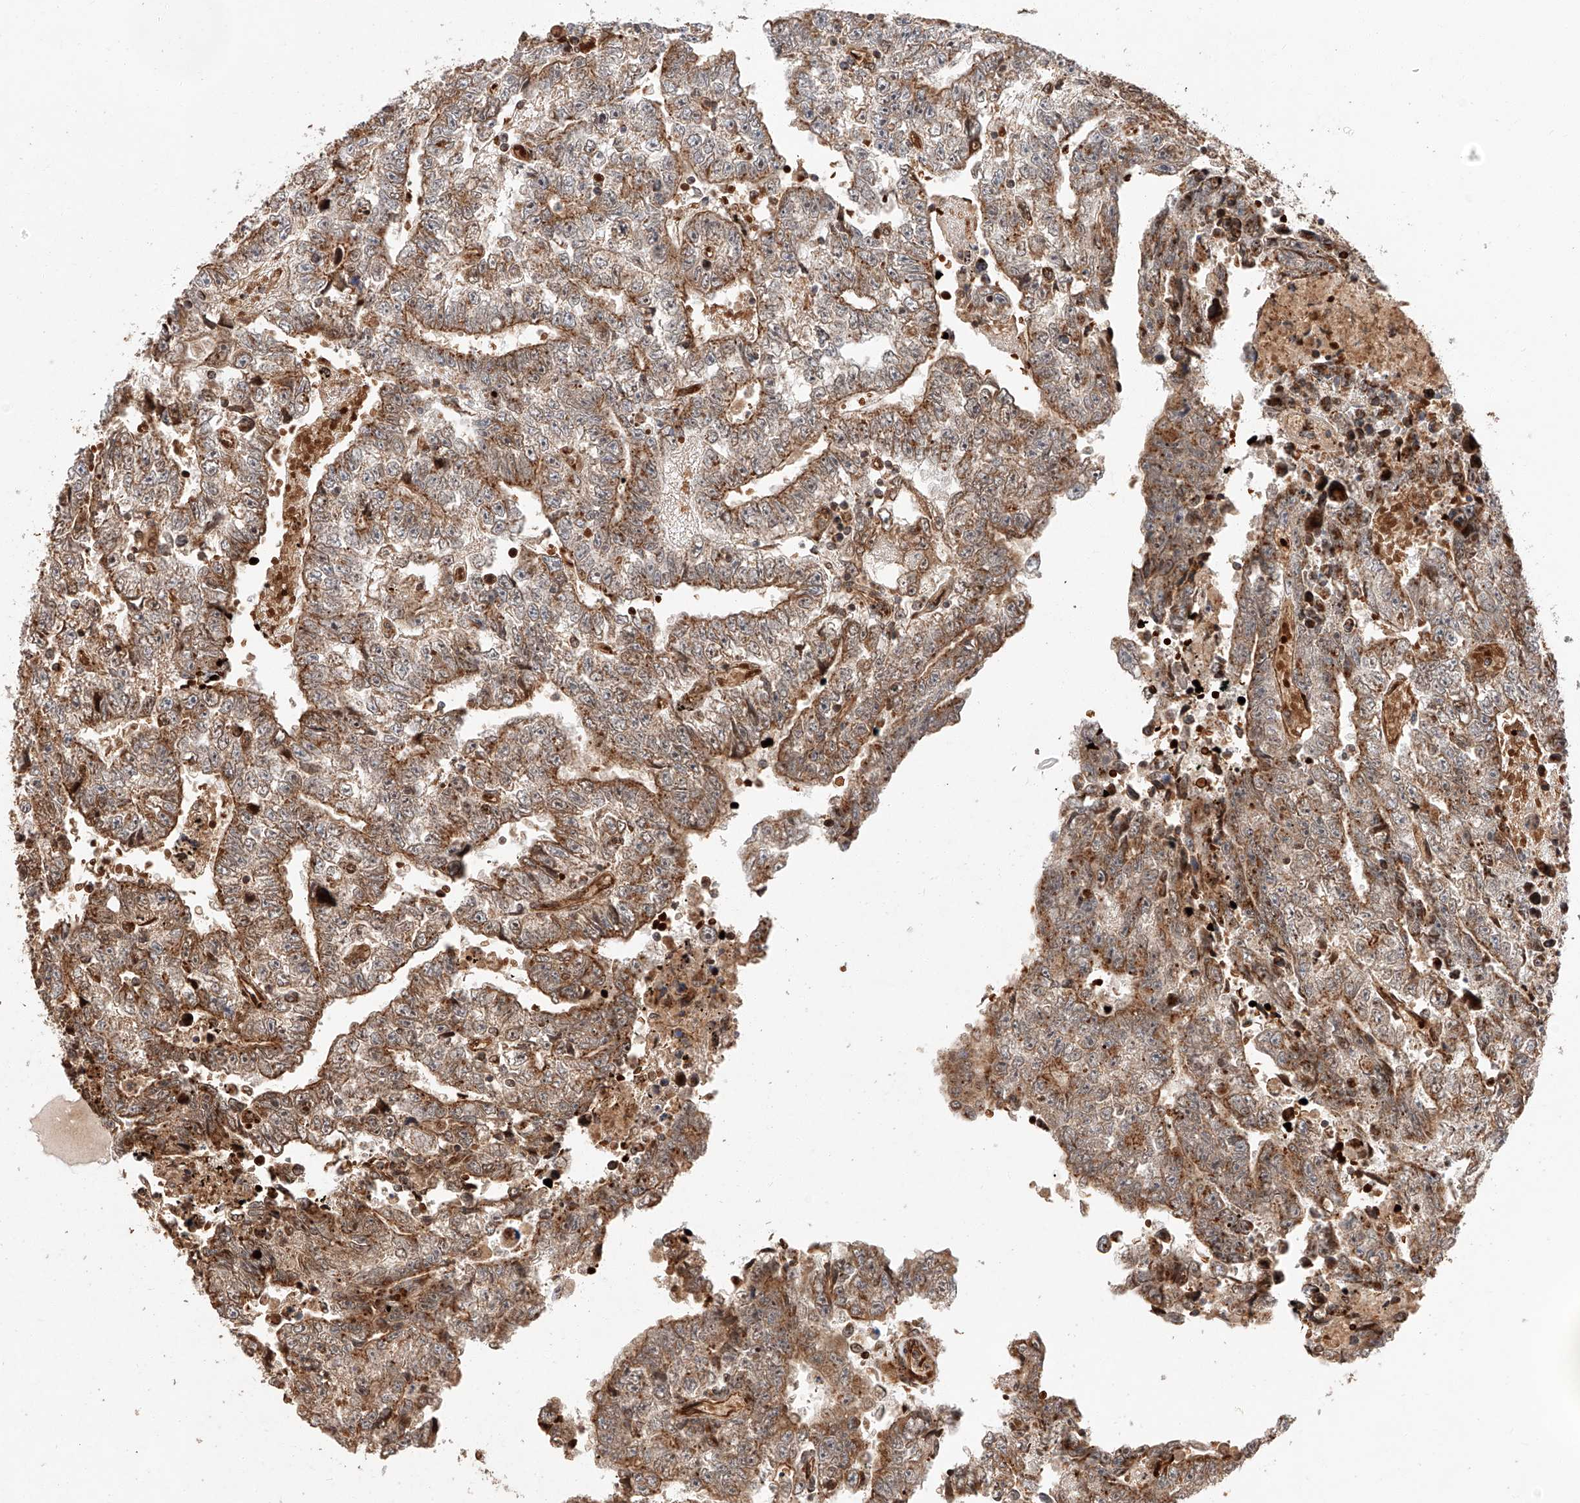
{"staining": {"intensity": "moderate", "quantity": ">75%", "location": "cytoplasmic/membranous"}, "tissue": "testis cancer", "cell_type": "Tumor cells", "image_type": "cancer", "snomed": [{"axis": "morphology", "description": "Carcinoma, Embryonal, NOS"}, {"axis": "topography", "description": "Testis"}], "caption": "Testis embryonal carcinoma stained for a protein exhibits moderate cytoplasmic/membranous positivity in tumor cells. (IHC, brightfield microscopy, high magnification).", "gene": "THTPA", "patient": {"sex": "male", "age": 25}}